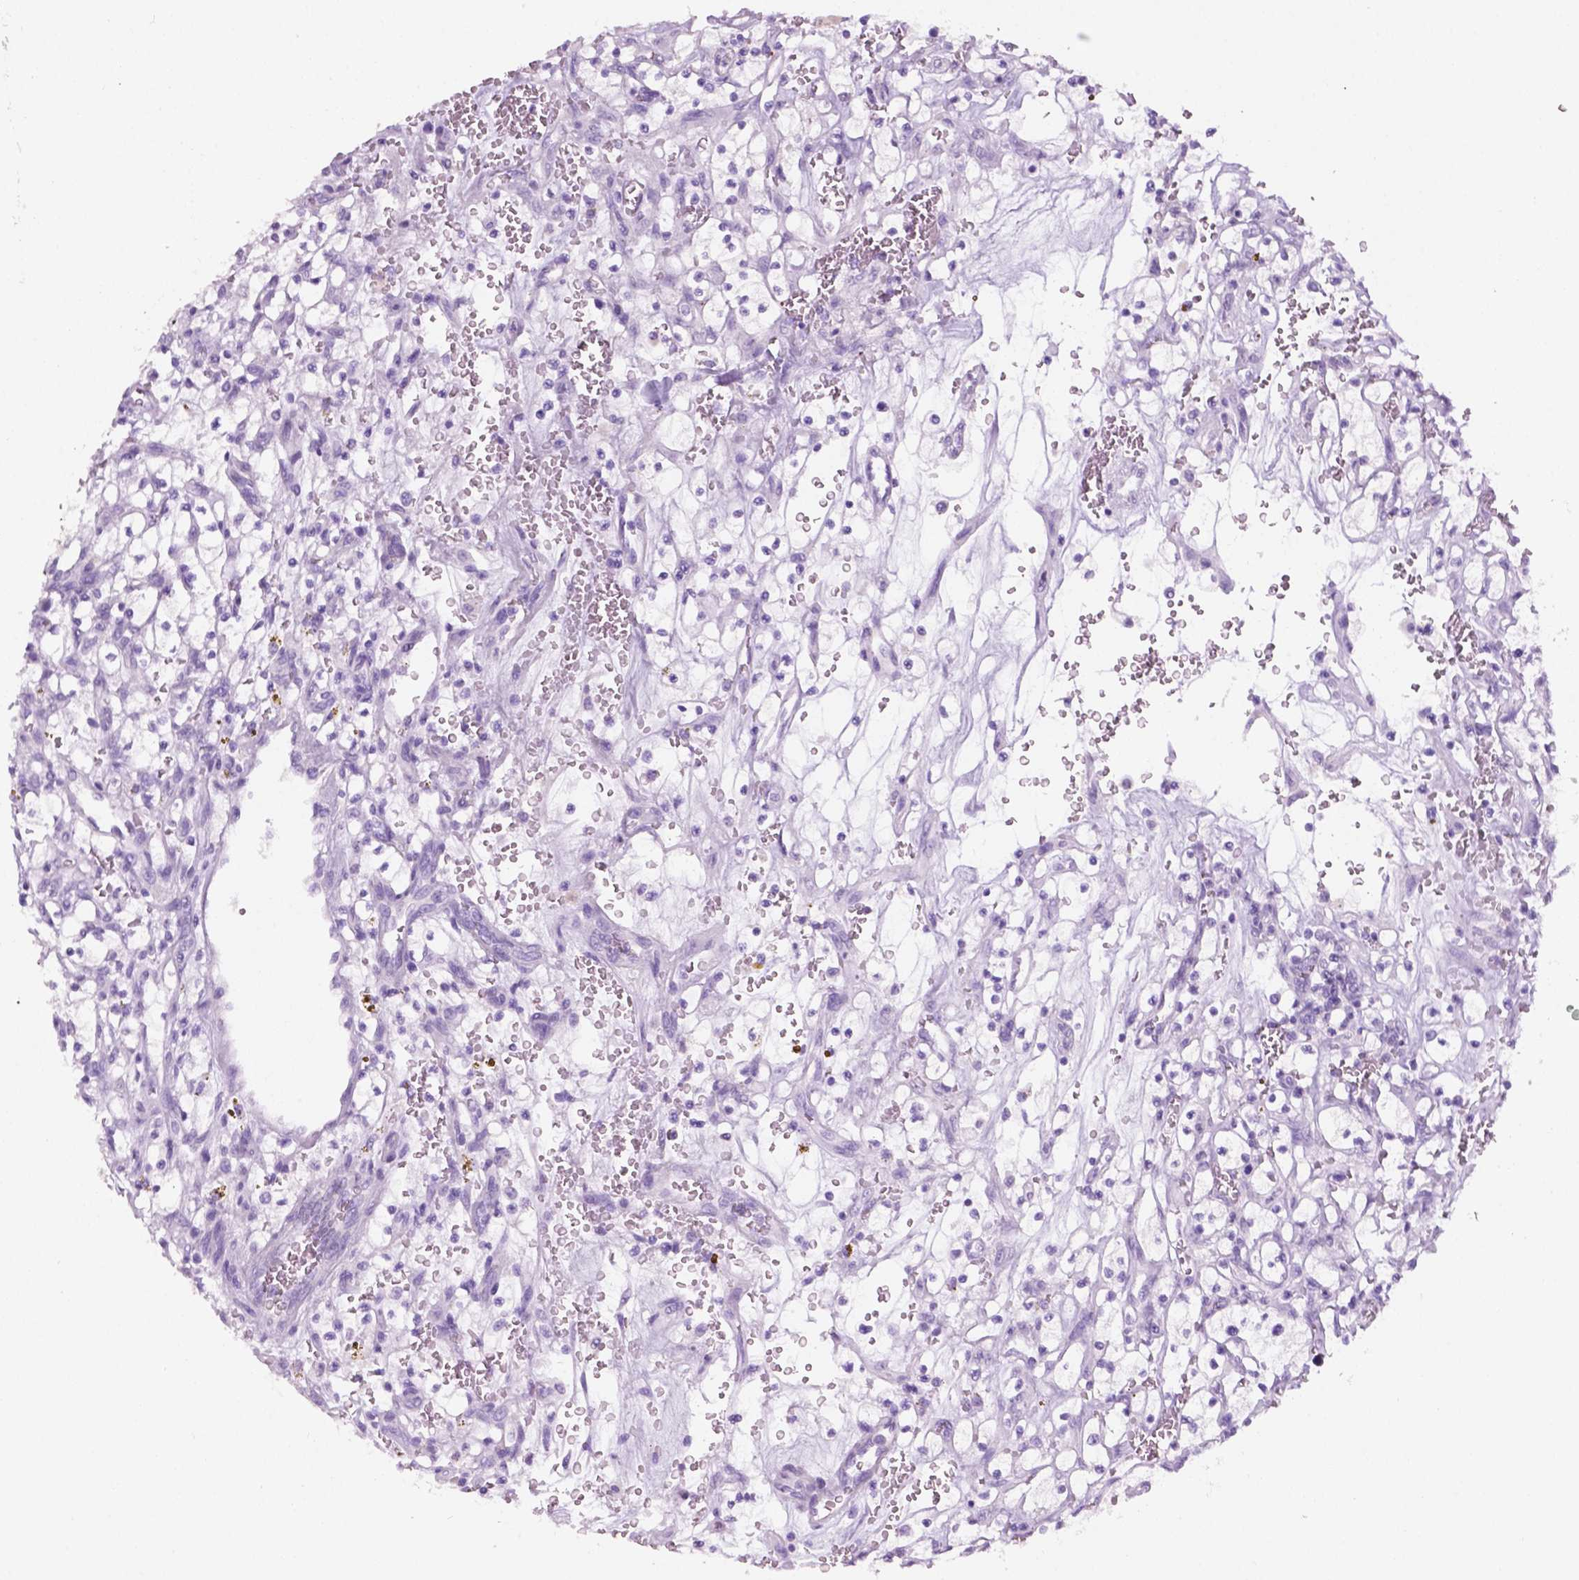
{"staining": {"intensity": "negative", "quantity": "none", "location": "none"}, "tissue": "renal cancer", "cell_type": "Tumor cells", "image_type": "cancer", "snomed": [{"axis": "morphology", "description": "Adenocarcinoma, NOS"}, {"axis": "topography", "description": "Kidney"}], "caption": "High power microscopy micrograph of an immunohistochemistry micrograph of renal adenocarcinoma, revealing no significant positivity in tumor cells.", "gene": "PHGR1", "patient": {"sex": "female", "age": 64}}